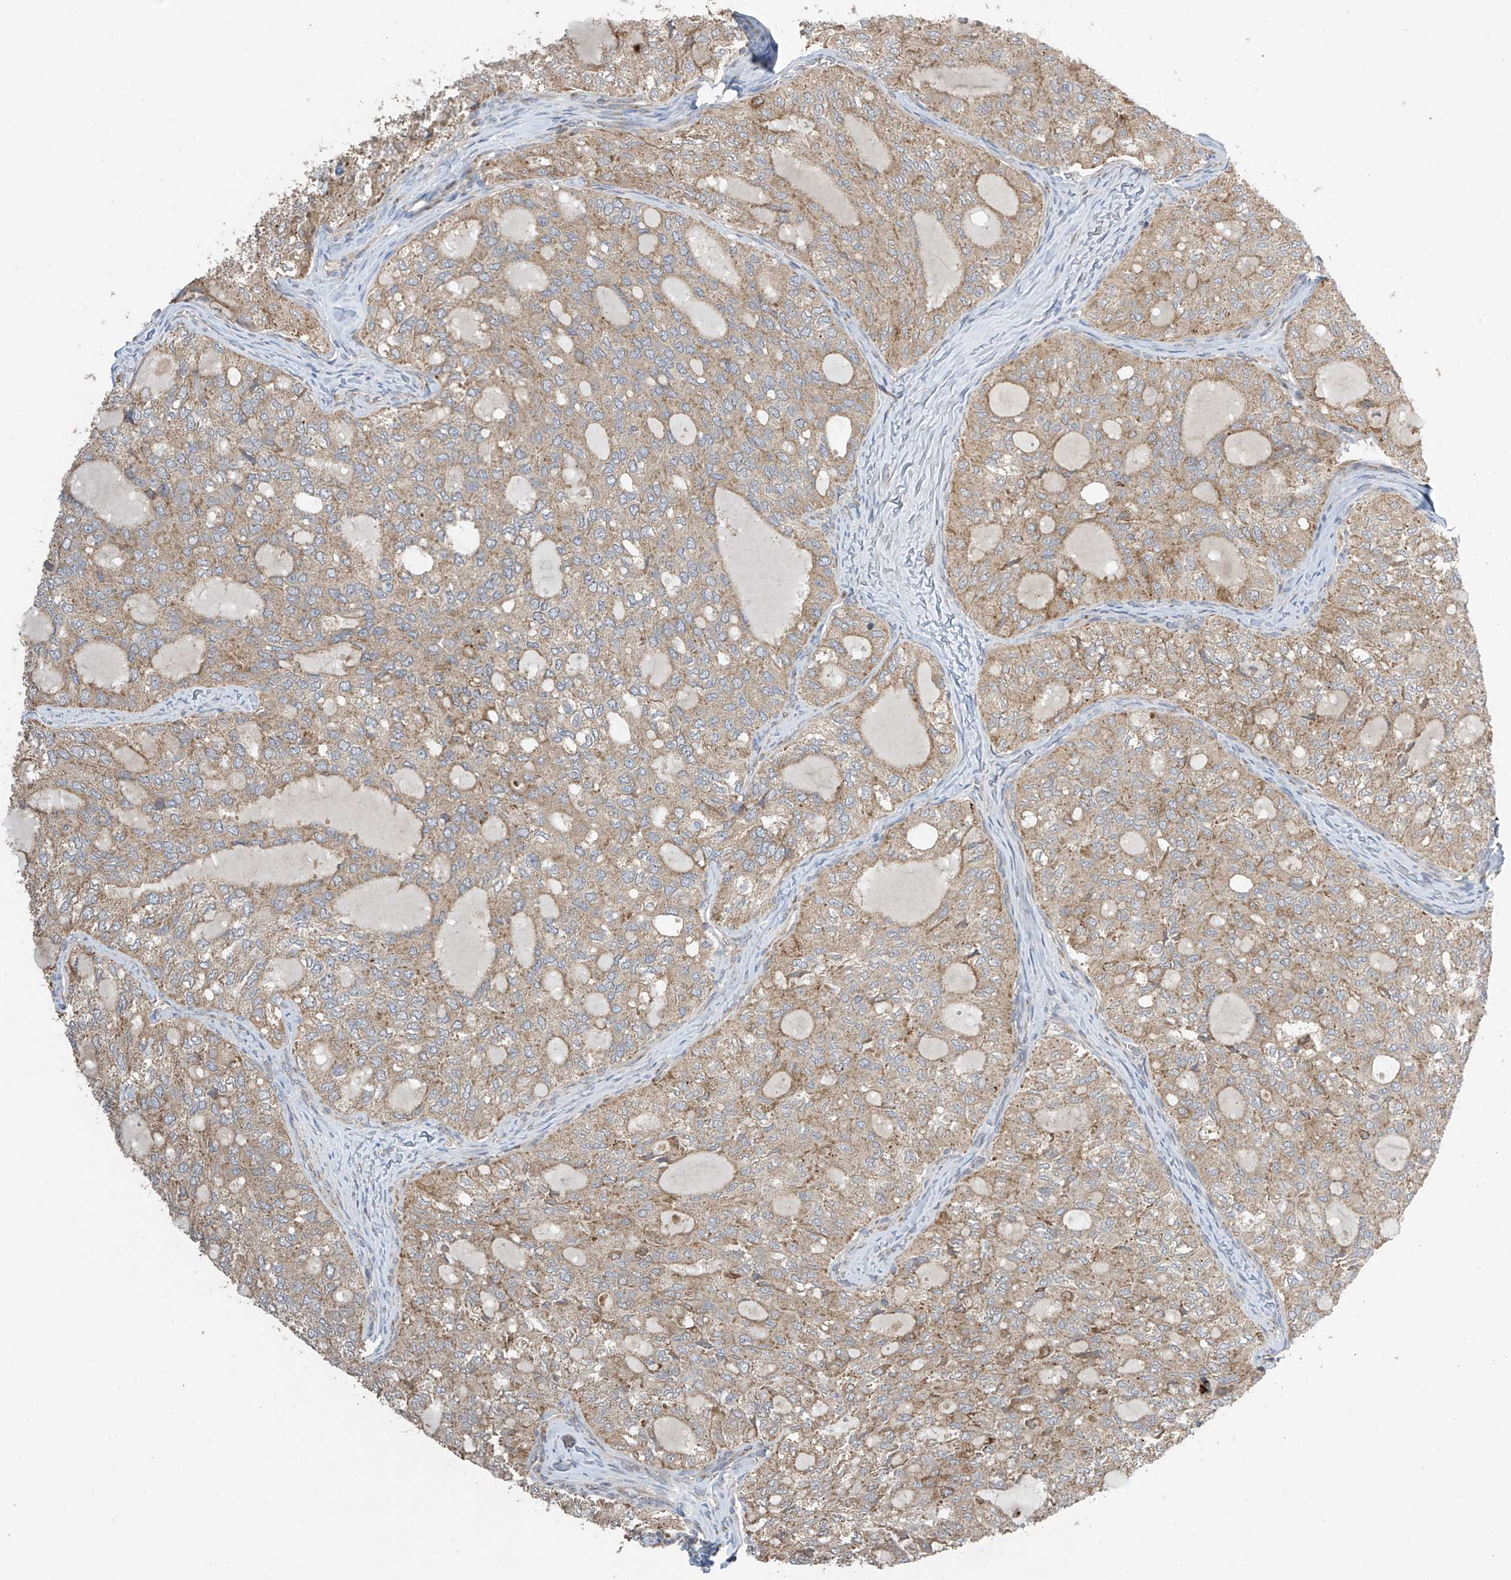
{"staining": {"intensity": "weak", "quantity": ">75%", "location": "cytoplasmic/membranous"}, "tissue": "thyroid cancer", "cell_type": "Tumor cells", "image_type": "cancer", "snomed": [{"axis": "morphology", "description": "Follicular adenoma carcinoma, NOS"}, {"axis": "topography", "description": "Thyroid gland"}], "caption": "Protein expression by immunohistochemistry (IHC) exhibits weak cytoplasmic/membranous positivity in about >75% of tumor cells in thyroid follicular adenoma carcinoma.", "gene": "PNPT1", "patient": {"sex": "male", "age": 75}}